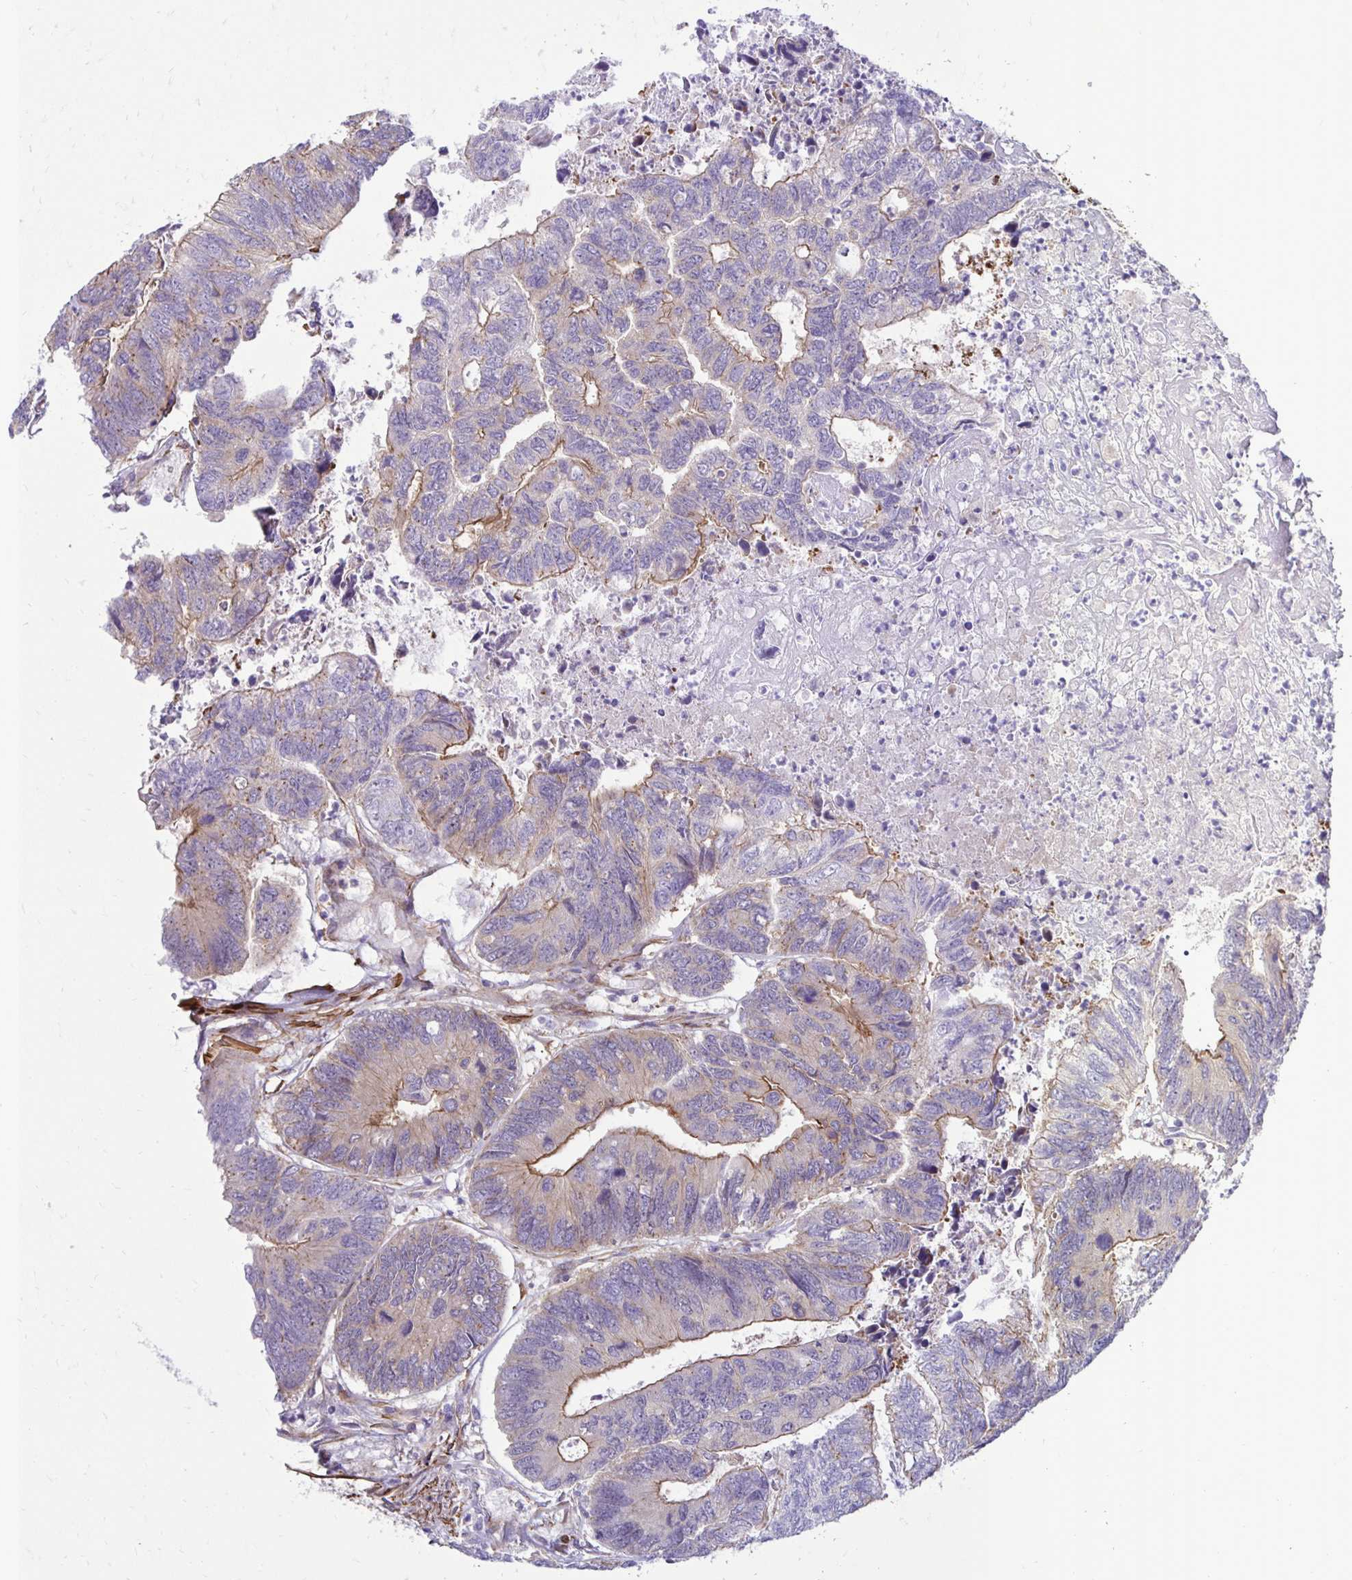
{"staining": {"intensity": "moderate", "quantity": "<25%", "location": "cytoplasmic/membranous"}, "tissue": "colorectal cancer", "cell_type": "Tumor cells", "image_type": "cancer", "snomed": [{"axis": "morphology", "description": "Adenocarcinoma, NOS"}, {"axis": "topography", "description": "Colon"}], "caption": "Human colorectal cancer stained with a protein marker reveals moderate staining in tumor cells.", "gene": "CTPS1", "patient": {"sex": "female", "age": 67}}